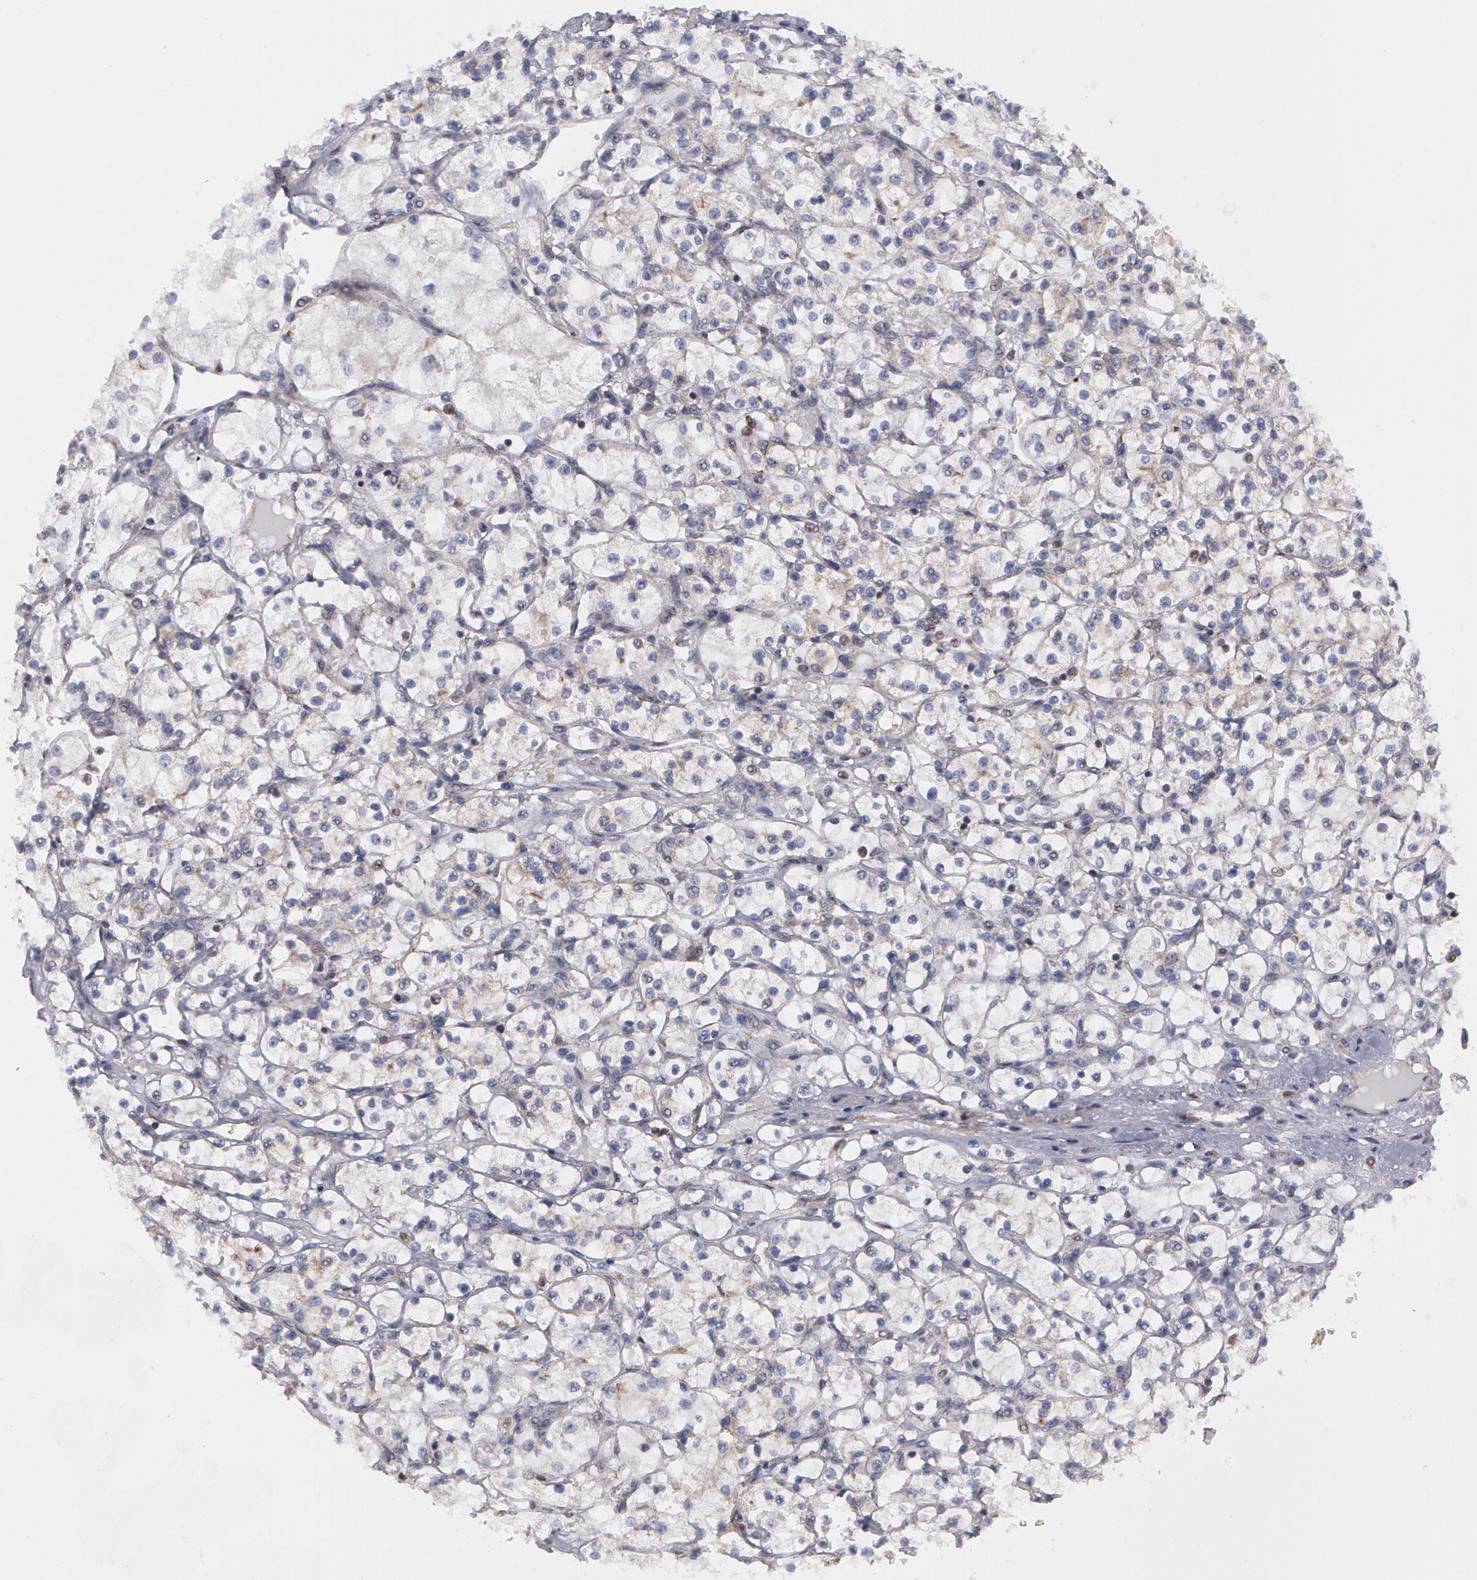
{"staining": {"intensity": "negative", "quantity": "none", "location": "none"}, "tissue": "renal cancer", "cell_type": "Tumor cells", "image_type": "cancer", "snomed": [{"axis": "morphology", "description": "Adenocarcinoma, NOS"}, {"axis": "topography", "description": "Kidney"}], "caption": "A photomicrograph of renal adenocarcinoma stained for a protein reveals no brown staining in tumor cells.", "gene": "ERBB2", "patient": {"sex": "male", "age": 61}}